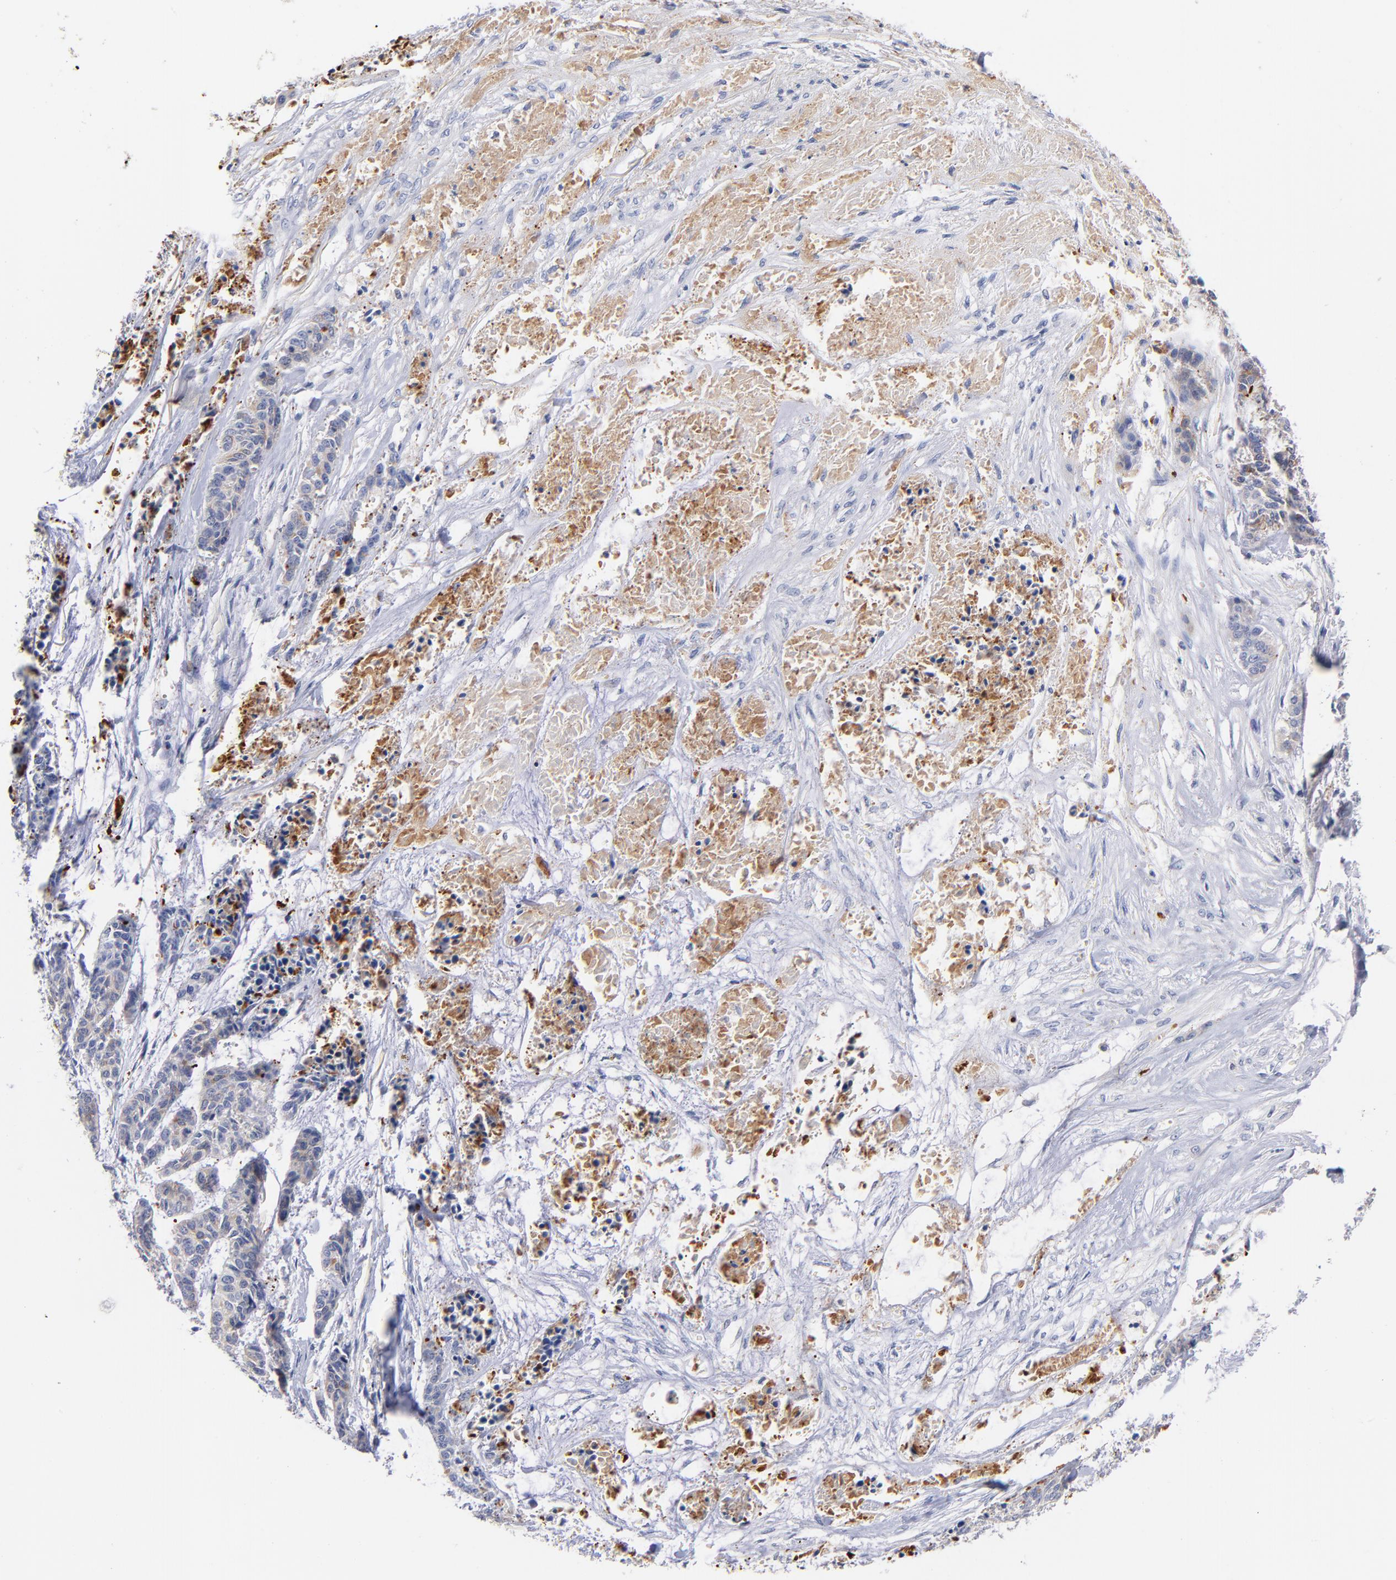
{"staining": {"intensity": "weak", "quantity": "<25%", "location": "cytoplasmic/membranous"}, "tissue": "skin cancer", "cell_type": "Tumor cells", "image_type": "cancer", "snomed": [{"axis": "morphology", "description": "Basal cell carcinoma"}, {"axis": "topography", "description": "Skin"}], "caption": "An IHC micrograph of skin basal cell carcinoma is shown. There is no staining in tumor cells of skin basal cell carcinoma.", "gene": "KREMEN2", "patient": {"sex": "female", "age": 64}}